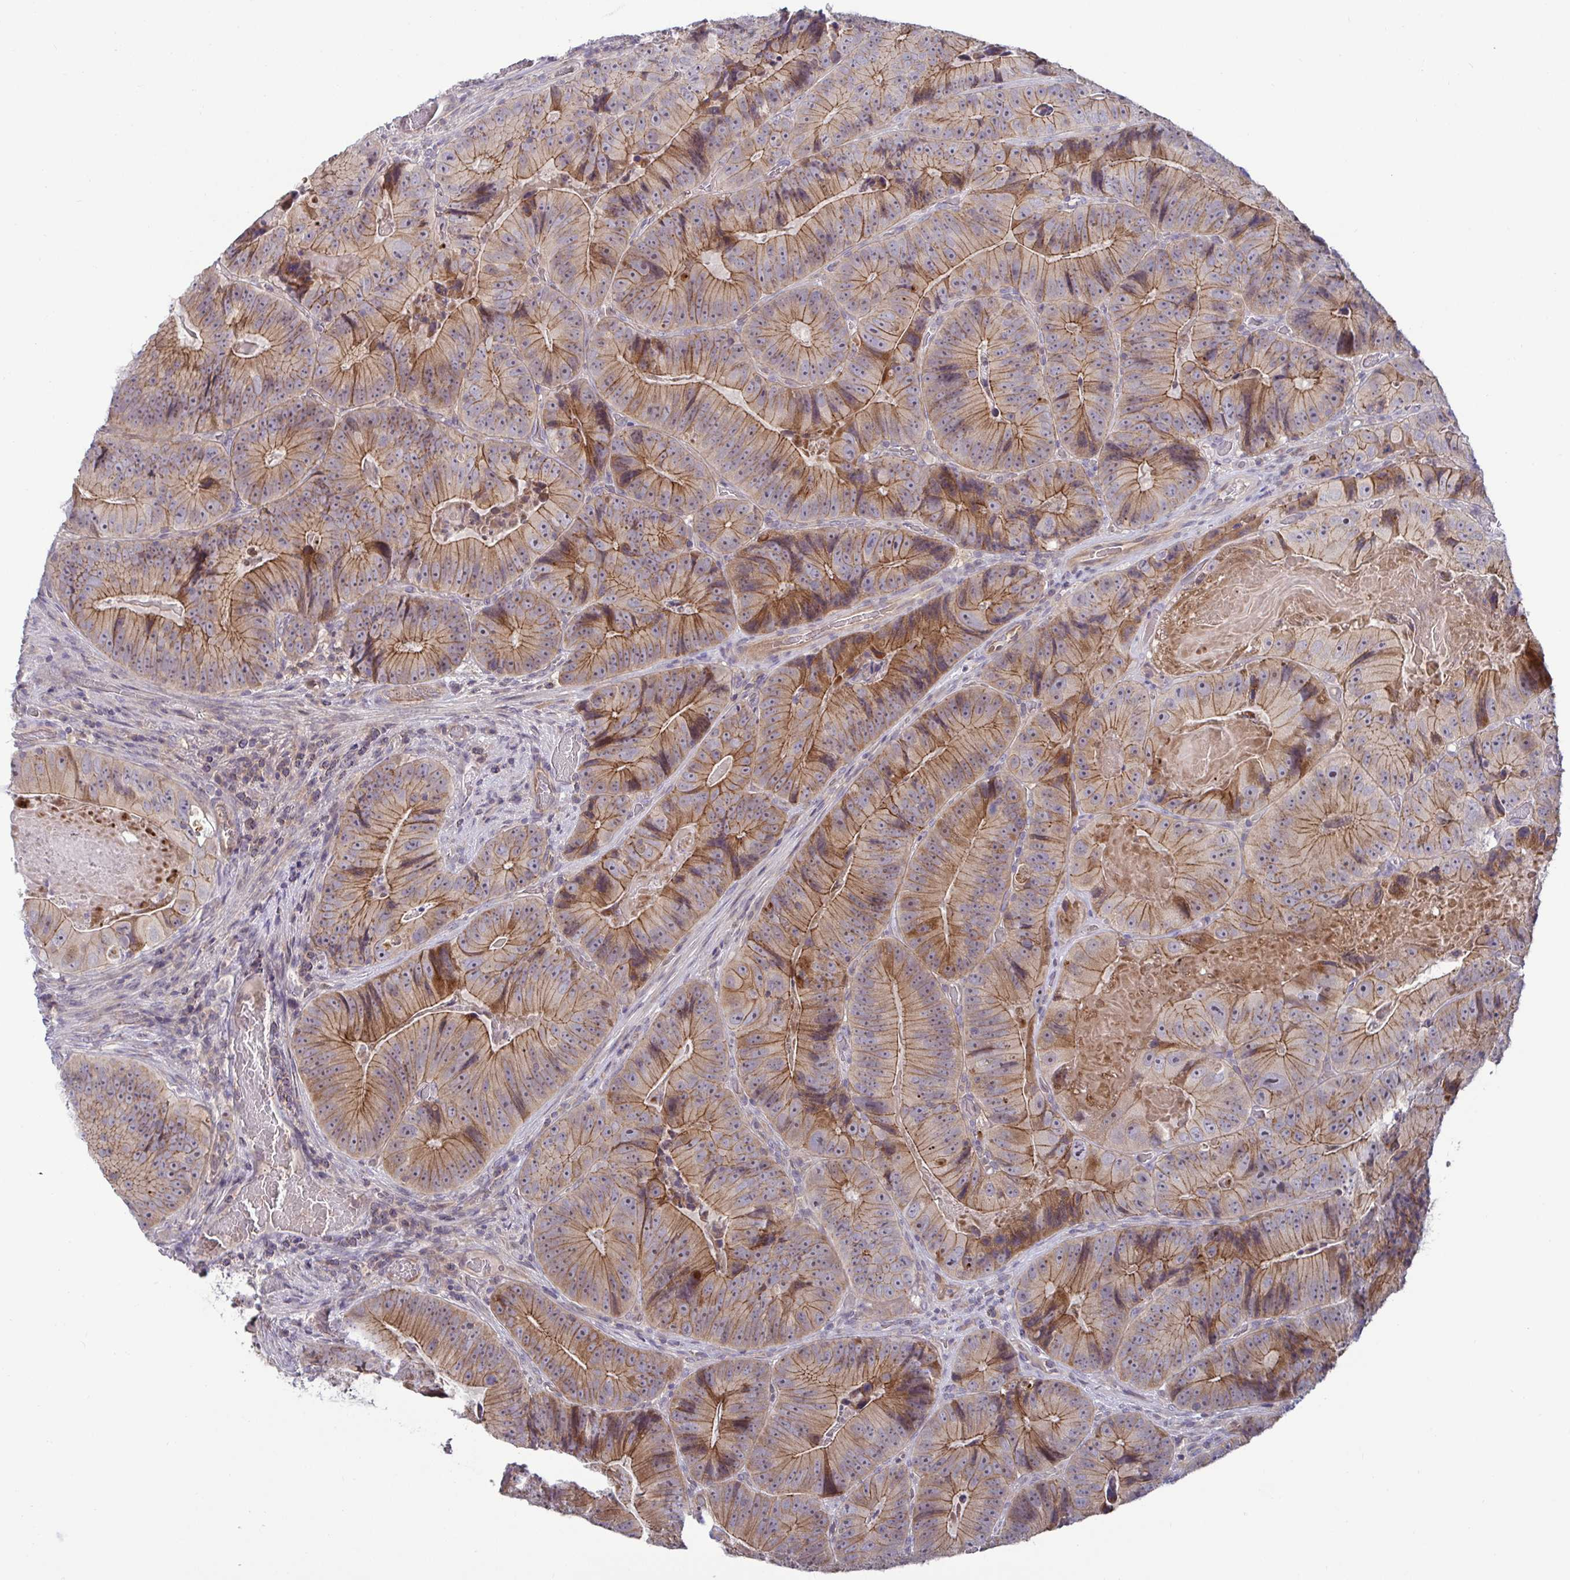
{"staining": {"intensity": "moderate", "quantity": ">75%", "location": "cytoplasmic/membranous"}, "tissue": "colorectal cancer", "cell_type": "Tumor cells", "image_type": "cancer", "snomed": [{"axis": "morphology", "description": "Adenocarcinoma, NOS"}, {"axis": "topography", "description": "Colon"}], "caption": "Tumor cells demonstrate medium levels of moderate cytoplasmic/membranous positivity in about >75% of cells in human colorectal cancer (adenocarcinoma).", "gene": "GSTM1", "patient": {"sex": "female", "age": 86}}